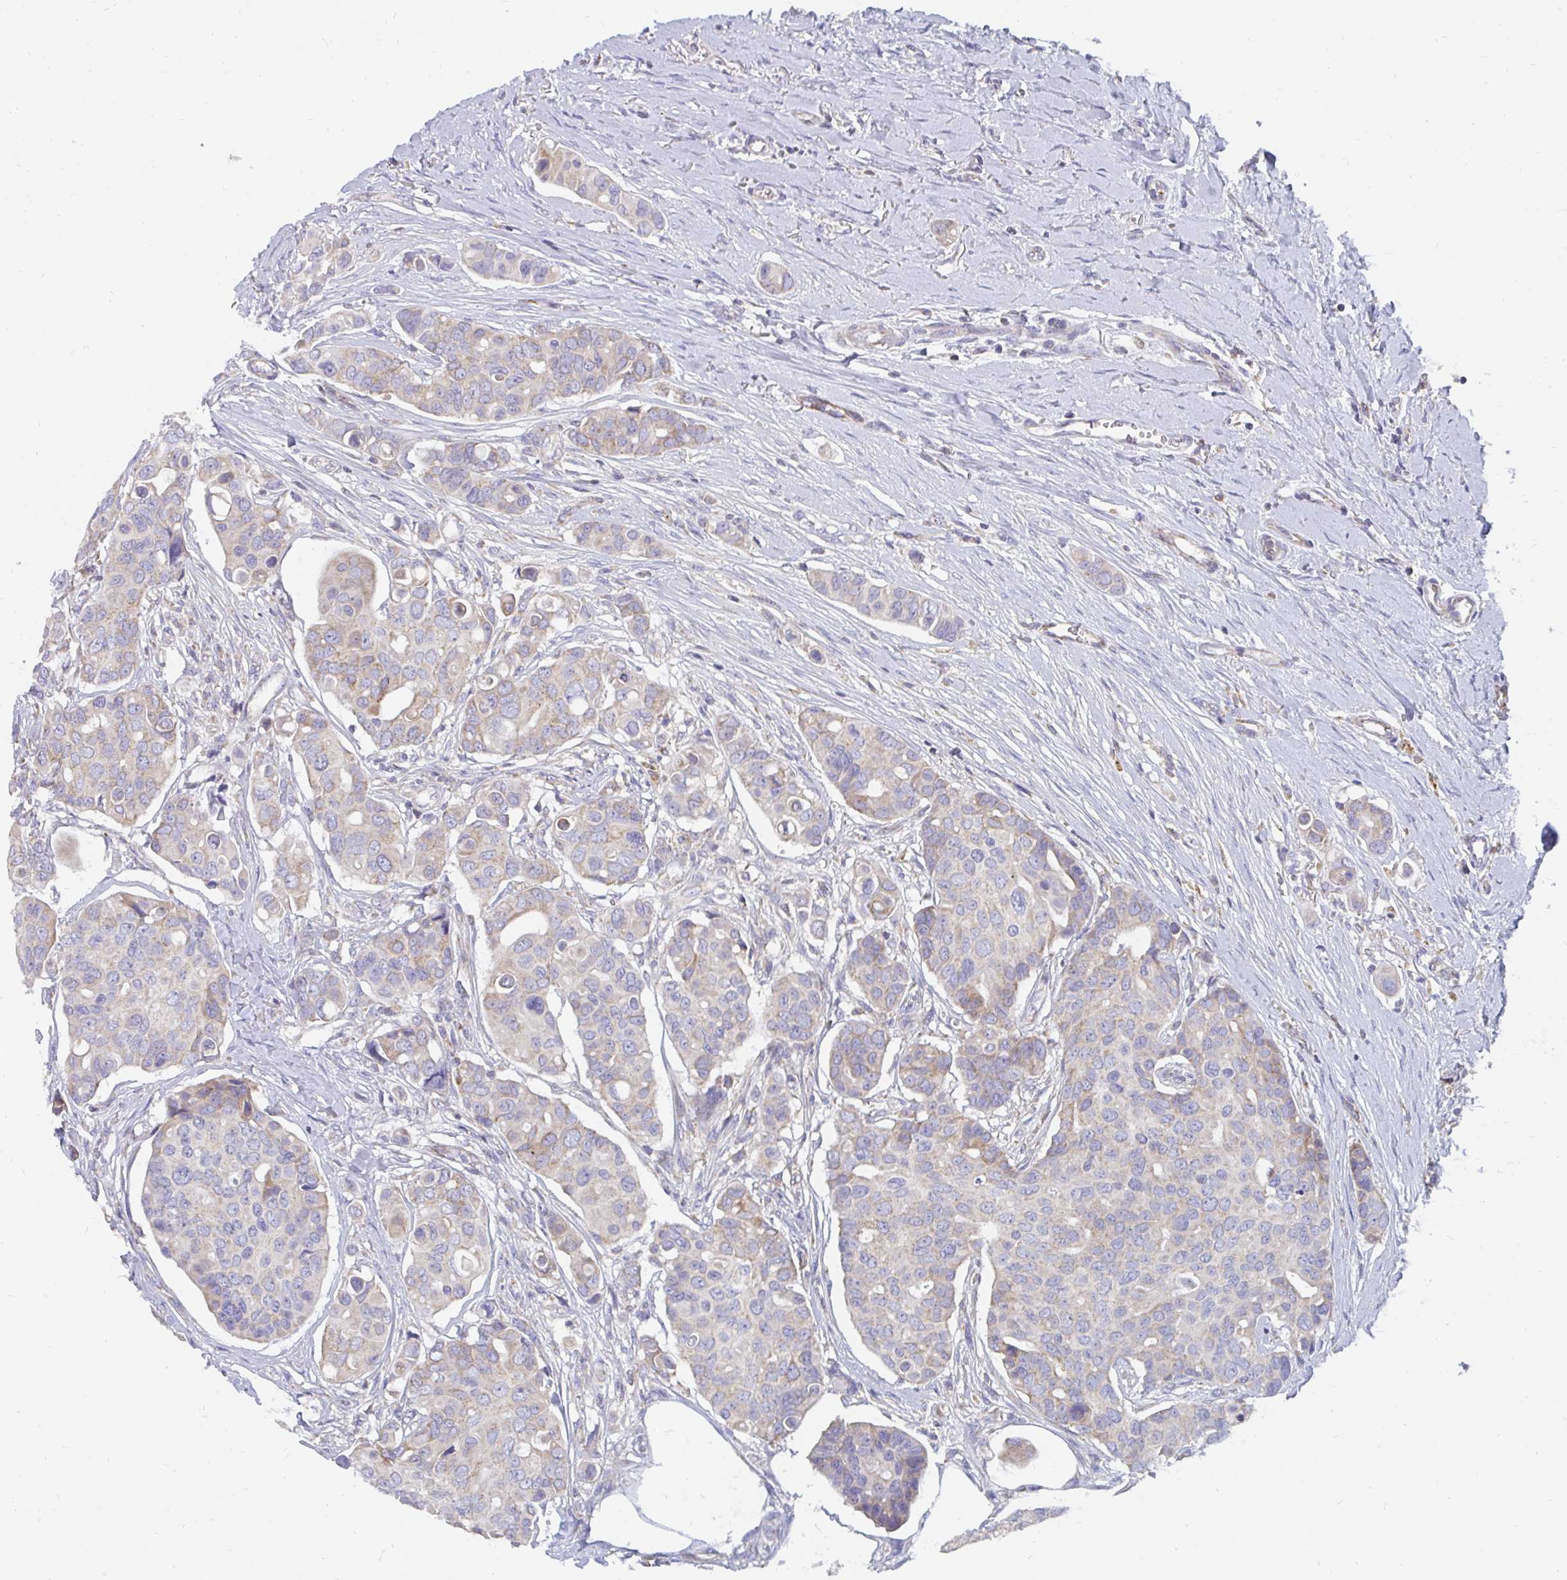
{"staining": {"intensity": "weak", "quantity": "<25%", "location": "cytoplasmic/membranous"}, "tissue": "breast cancer", "cell_type": "Tumor cells", "image_type": "cancer", "snomed": [{"axis": "morphology", "description": "Normal tissue, NOS"}, {"axis": "morphology", "description": "Duct carcinoma"}, {"axis": "topography", "description": "Skin"}, {"axis": "topography", "description": "Breast"}], "caption": "High power microscopy photomicrograph of an immunohistochemistry (IHC) micrograph of breast cancer, revealing no significant positivity in tumor cells.", "gene": "PC", "patient": {"sex": "female", "age": 54}}